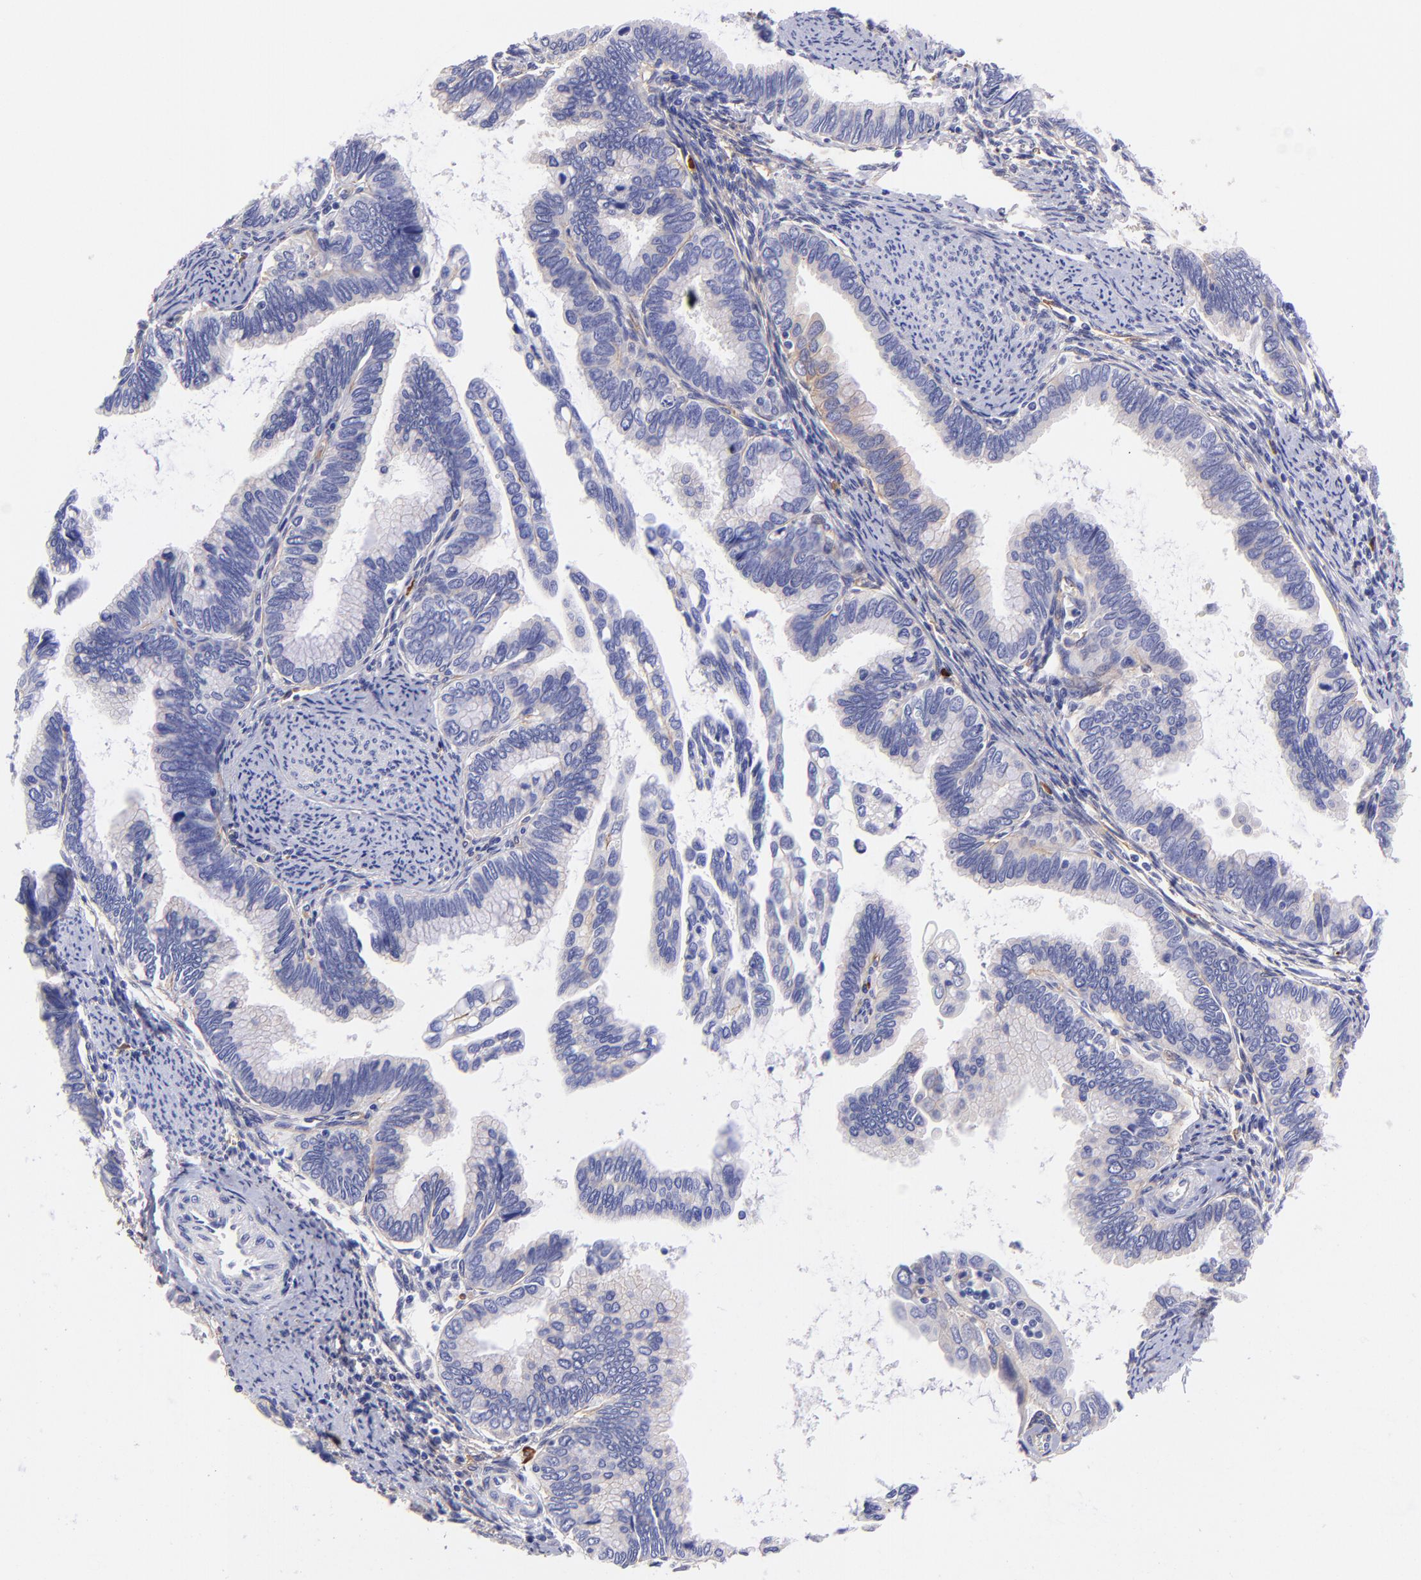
{"staining": {"intensity": "weak", "quantity": "<25%", "location": "cytoplasmic/membranous"}, "tissue": "cervical cancer", "cell_type": "Tumor cells", "image_type": "cancer", "snomed": [{"axis": "morphology", "description": "Adenocarcinoma, NOS"}, {"axis": "topography", "description": "Cervix"}], "caption": "The micrograph shows no significant expression in tumor cells of cervical cancer.", "gene": "PPFIBP1", "patient": {"sex": "female", "age": 49}}